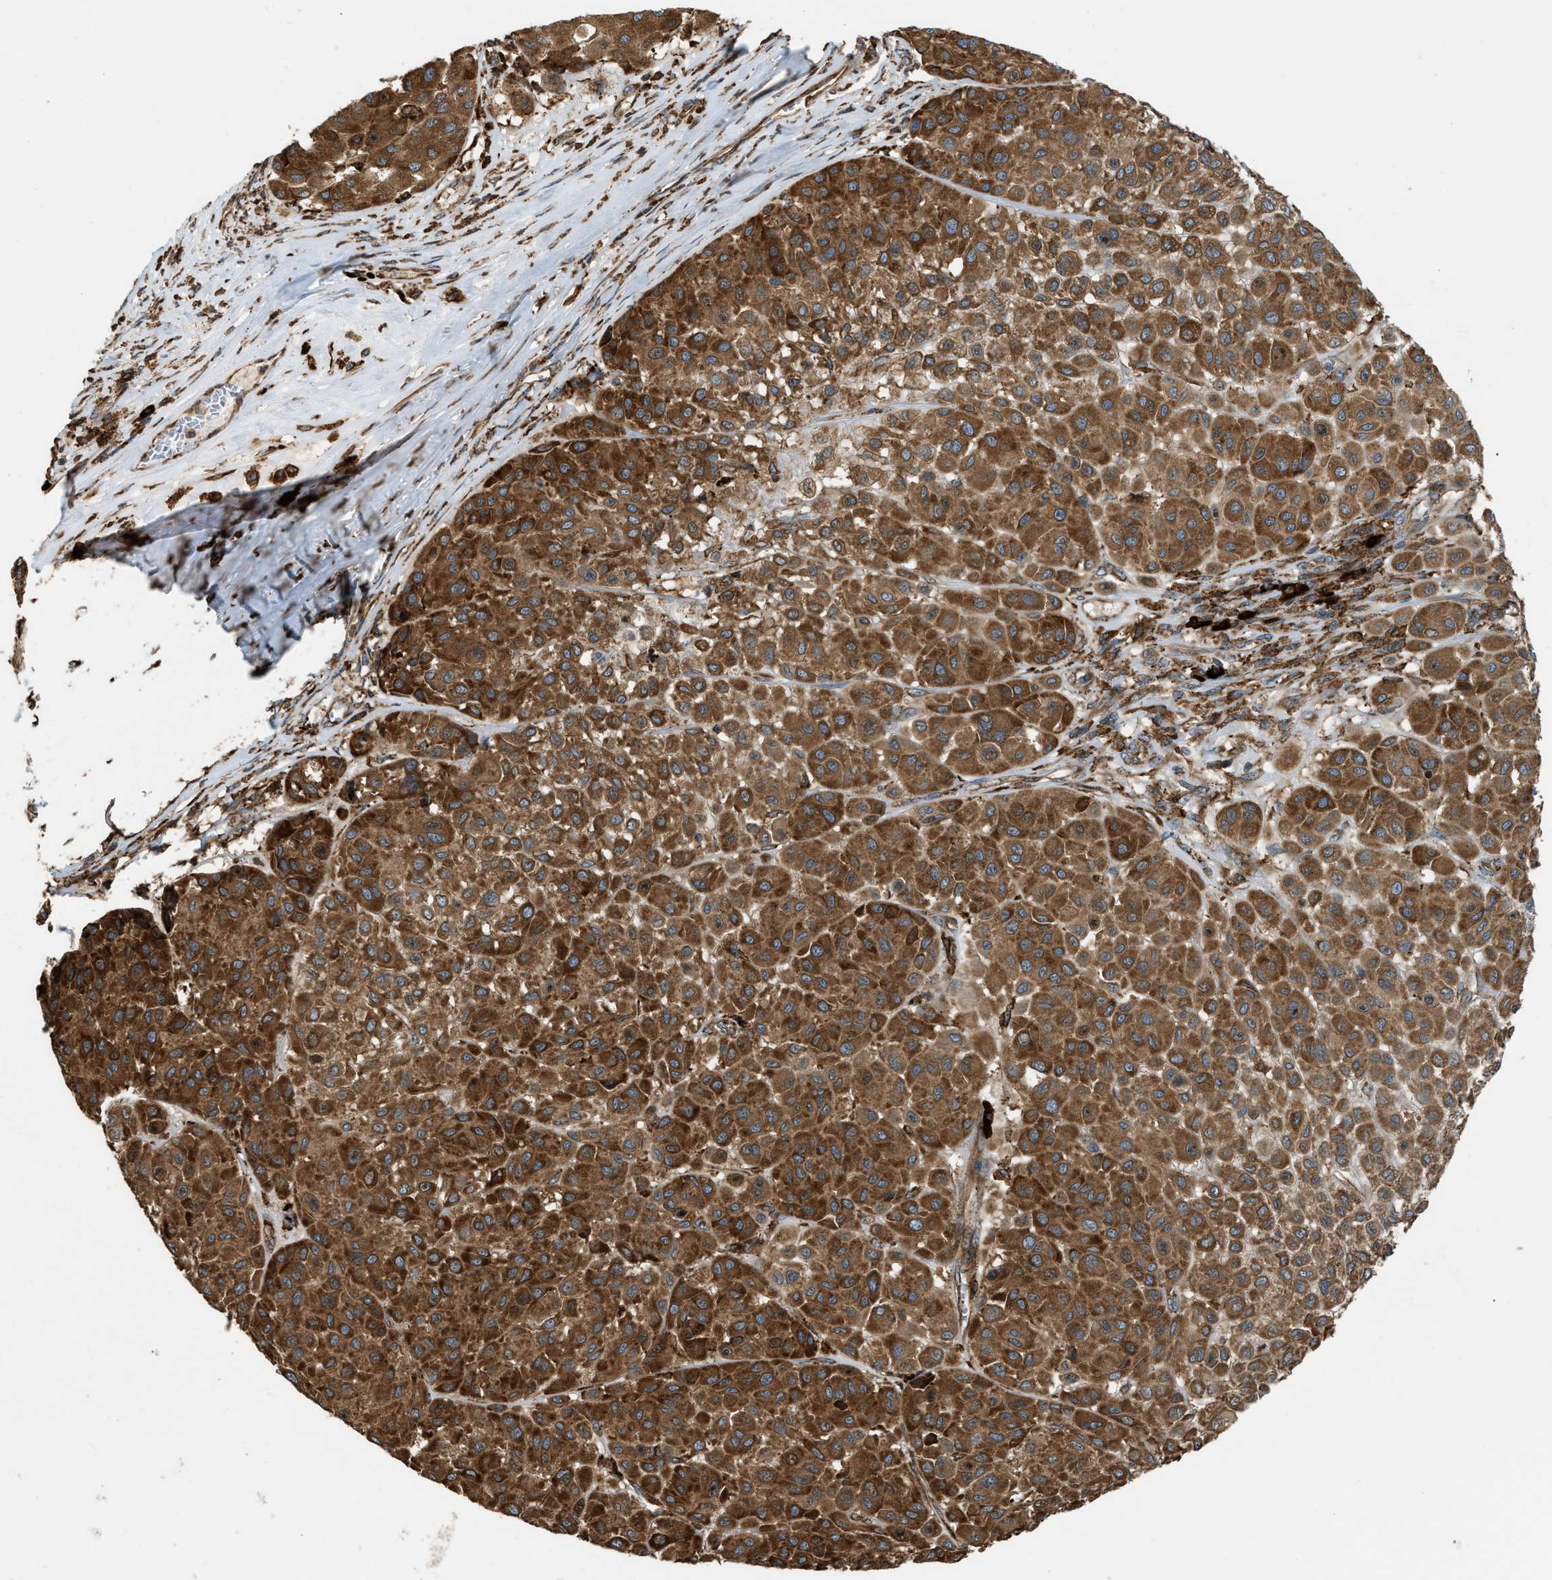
{"staining": {"intensity": "strong", "quantity": ">75%", "location": "cytoplasmic/membranous"}, "tissue": "melanoma", "cell_type": "Tumor cells", "image_type": "cancer", "snomed": [{"axis": "morphology", "description": "Malignant melanoma, Metastatic site"}, {"axis": "topography", "description": "Soft tissue"}], "caption": "There is high levels of strong cytoplasmic/membranous positivity in tumor cells of melanoma, as demonstrated by immunohistochemical staining (brown color).", "gene": "BAIAP2L1", "patient": {"sex": "male", "age": 41}}